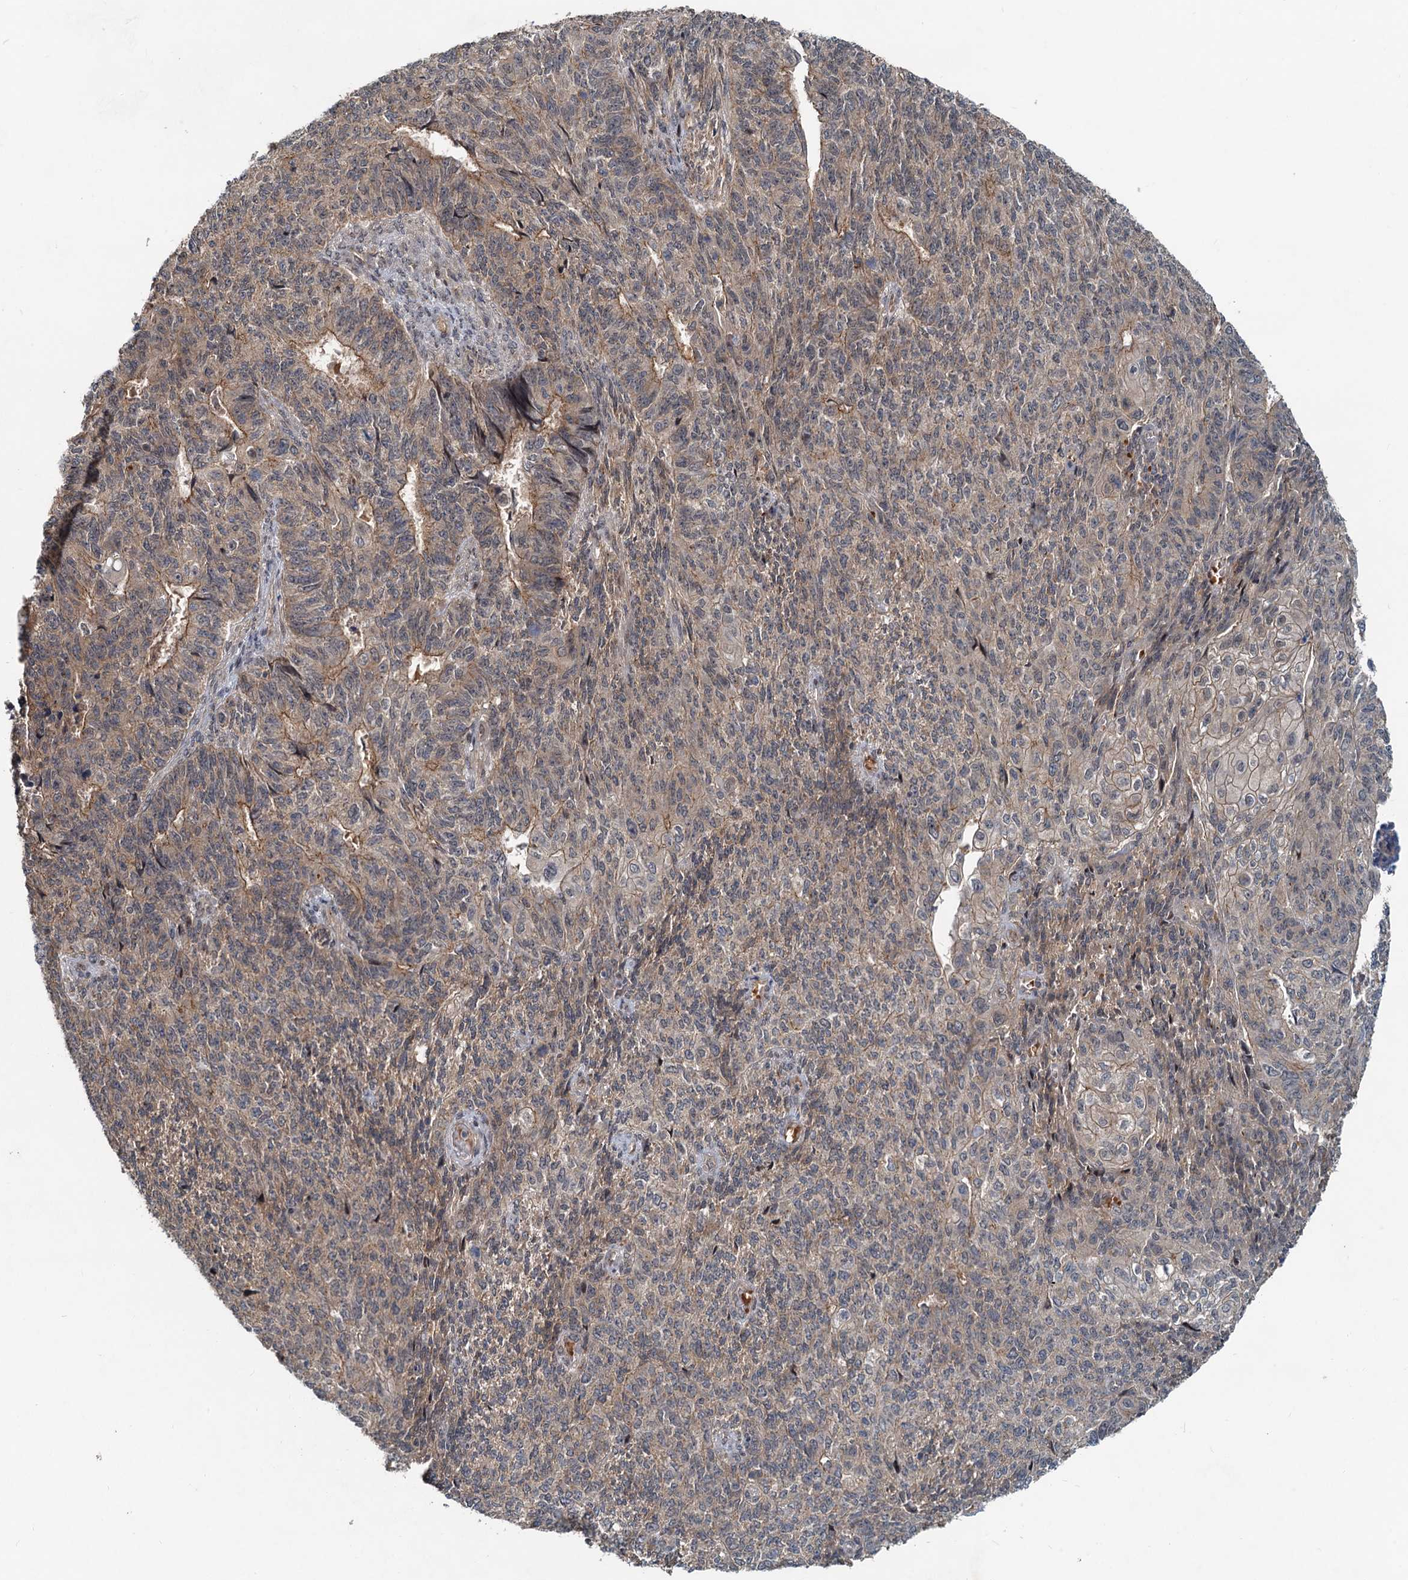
{"staining": {"intensity": "moderate", "quantity": "25%-75%", "location": "cytoplasmic/membranous"}, "tissue": "endometrial cancer", "cell_type": "Tumor cells", "image_type": "cancer", "snomed": [{"axis": "morphology", "description": "Adenocarcinoma, NOS"}, {"axis": "topography", "description": "Endometrium"}], "caption": "Immunohistochemical staining of endometrial cancer shows medium levels of moderate cytoplasmic/membranous protein staining in about 25%-75% of tumor cells.", "gene": "CEP68", "patient": {"sex": "female", "age": 32}}